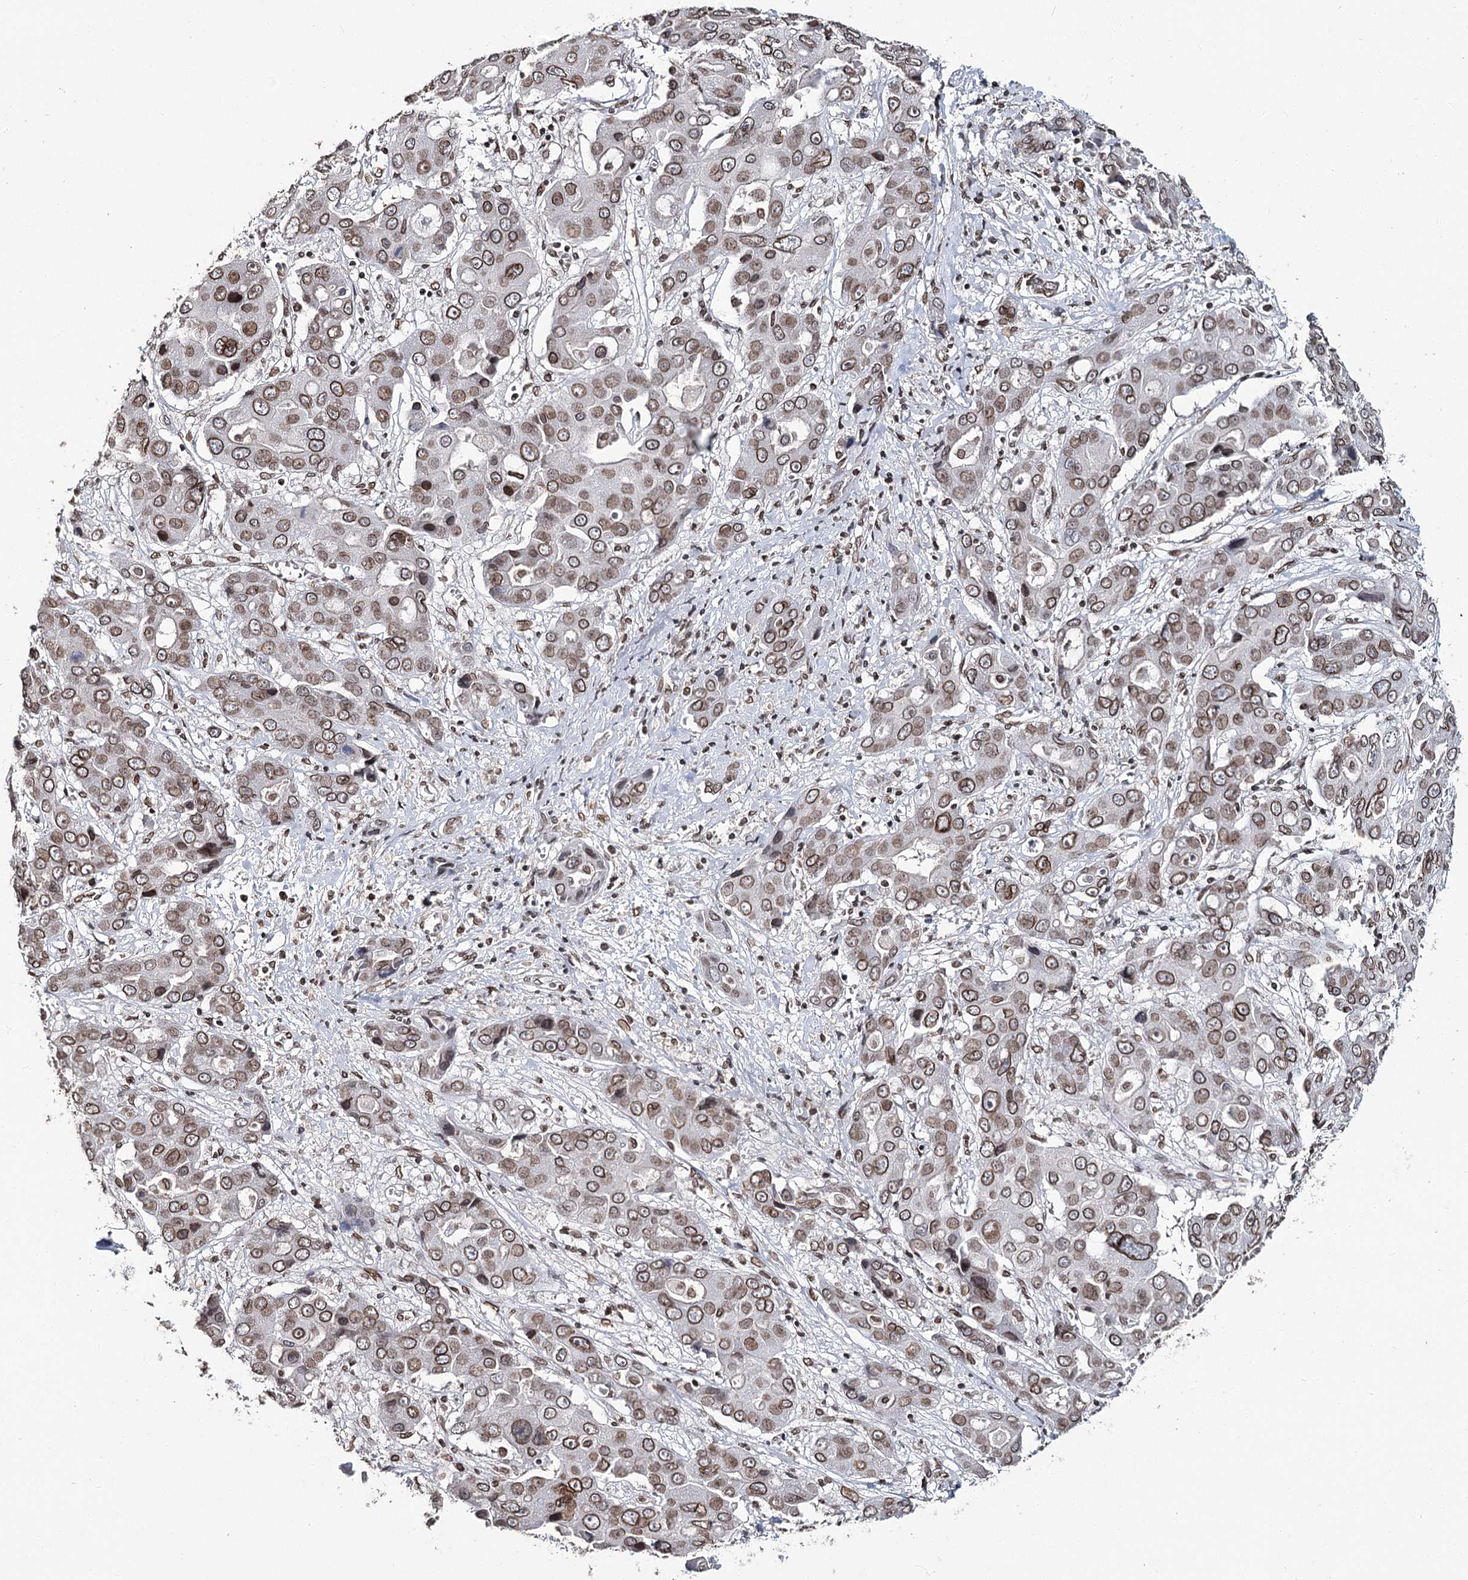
{"staining": {"intensity": "moderate", "quantity": ">75%", "location": "cytoplasmic/membranous,nuclear"}, "tissue": "liver cancer", "cell_type": "Tumor cells", "image_type": "cancer", "snomed": [{"axis": "morphology", "description": "Cholangiocarcinoma"}, {"axis": "topography", "description": "Liver"}], "caption": "IHC of human cholangiocarcinoma (liver) displays medium levels of moderate cytoplasmic/membranous and nuclear expression in approximately >75% of tumor cells. (DAB IHC, brown staining for protein, blue staining for nuclei).", "gene": "KIAA0930", "patient": {"sex": "male", "age": 67}}